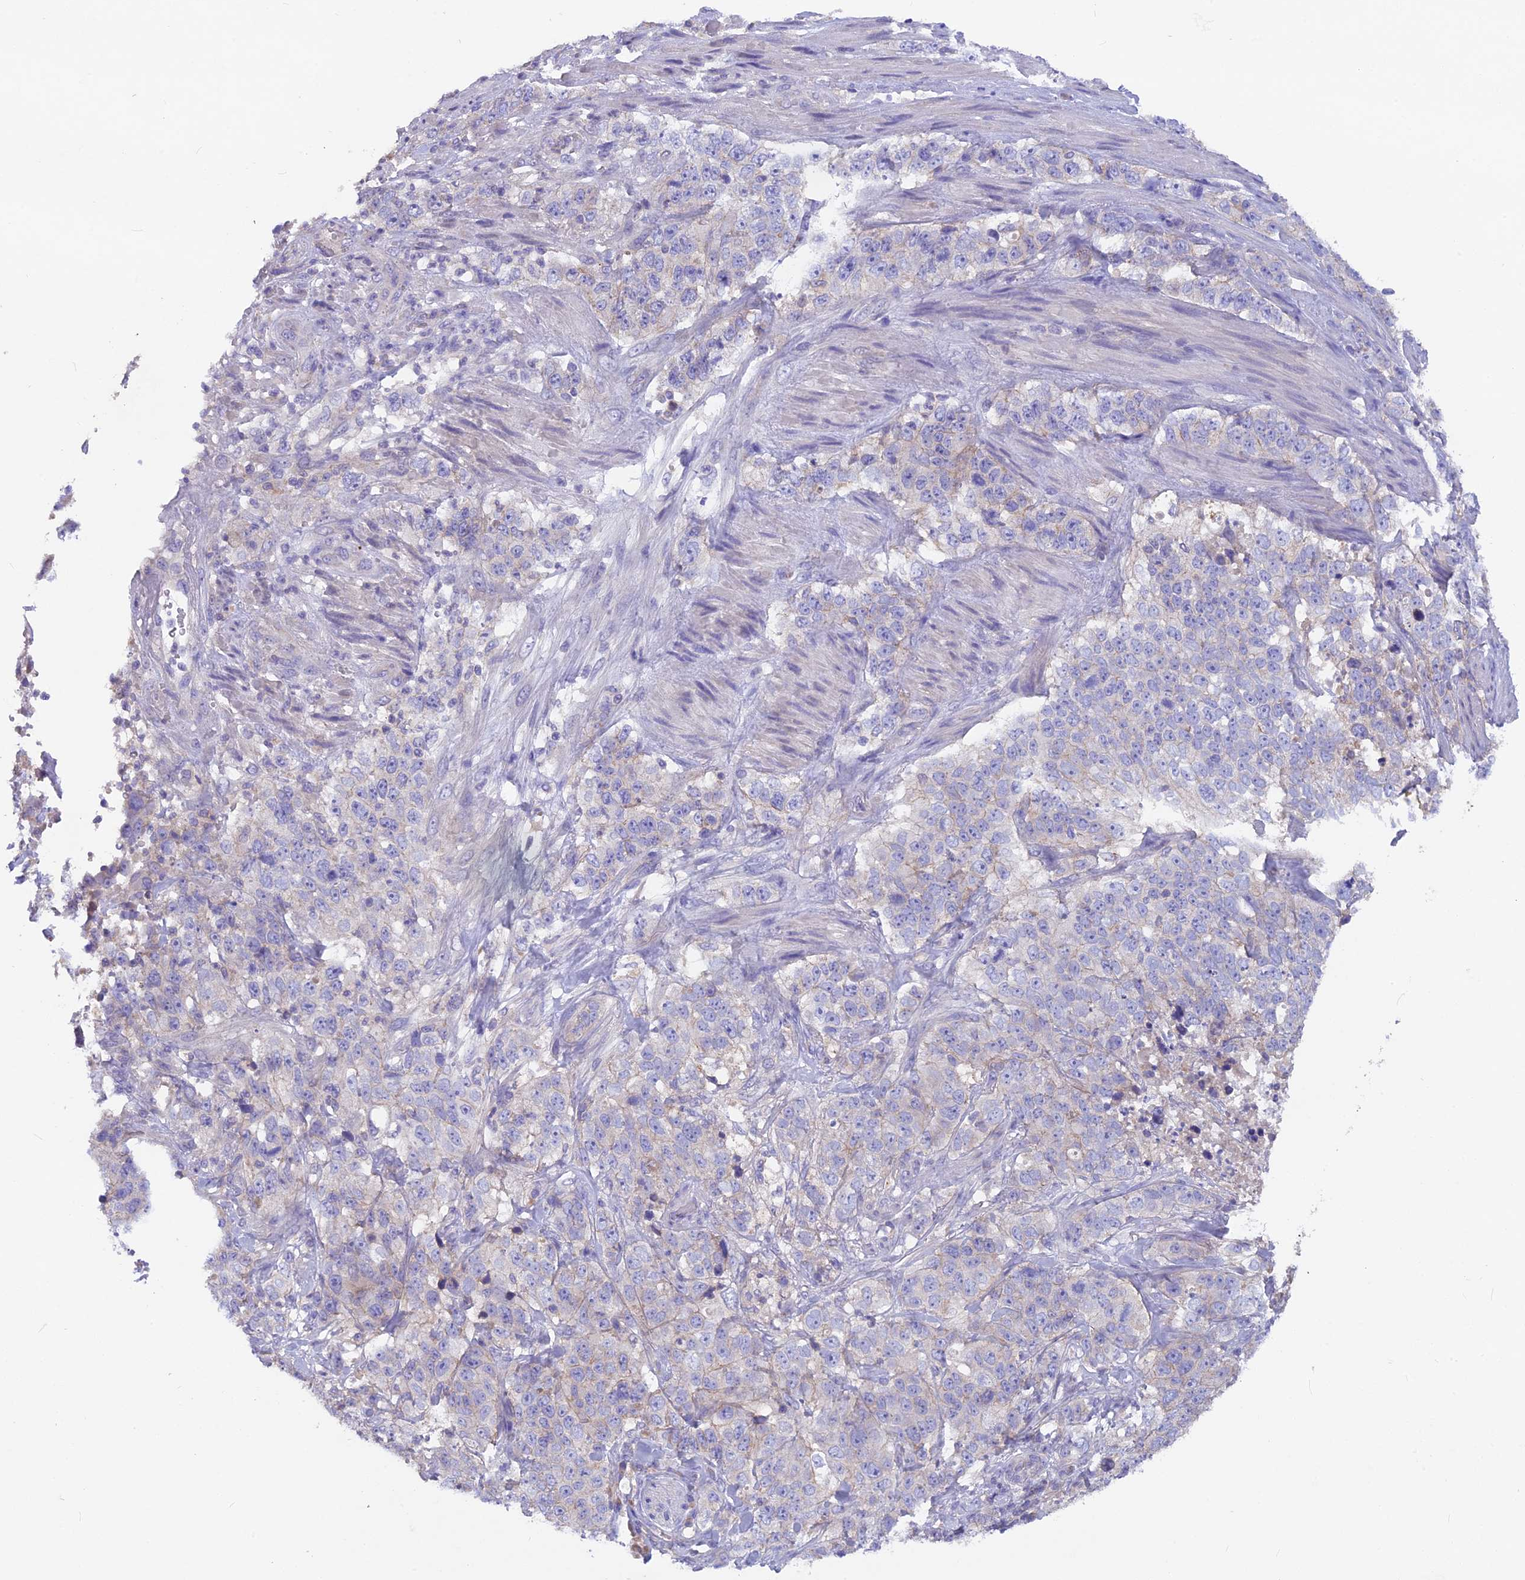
{"staining": {"intensity": "weak", "quantity": "<25%", "location": "cytoplasmic/membranous"}, "tissue": "stomach cancer", "cell_type": "Tumor cells", "image_type": "cancer", "snomed": [{"axis": "morphology", "description": "Adenocarcinoma, NOS"}, {"axis": "topography", "description": "Stomach"}], "caption": "Immunohistochemistry of human stomach adenocarcinoma exhibits no staining in tumor cells. (DAB (3,3'-diaminobenzidine) immunohistochemistry with hematoxylin counter stain).", "gene": "PZP", "patient": {"sex": "male", "age": 48}}